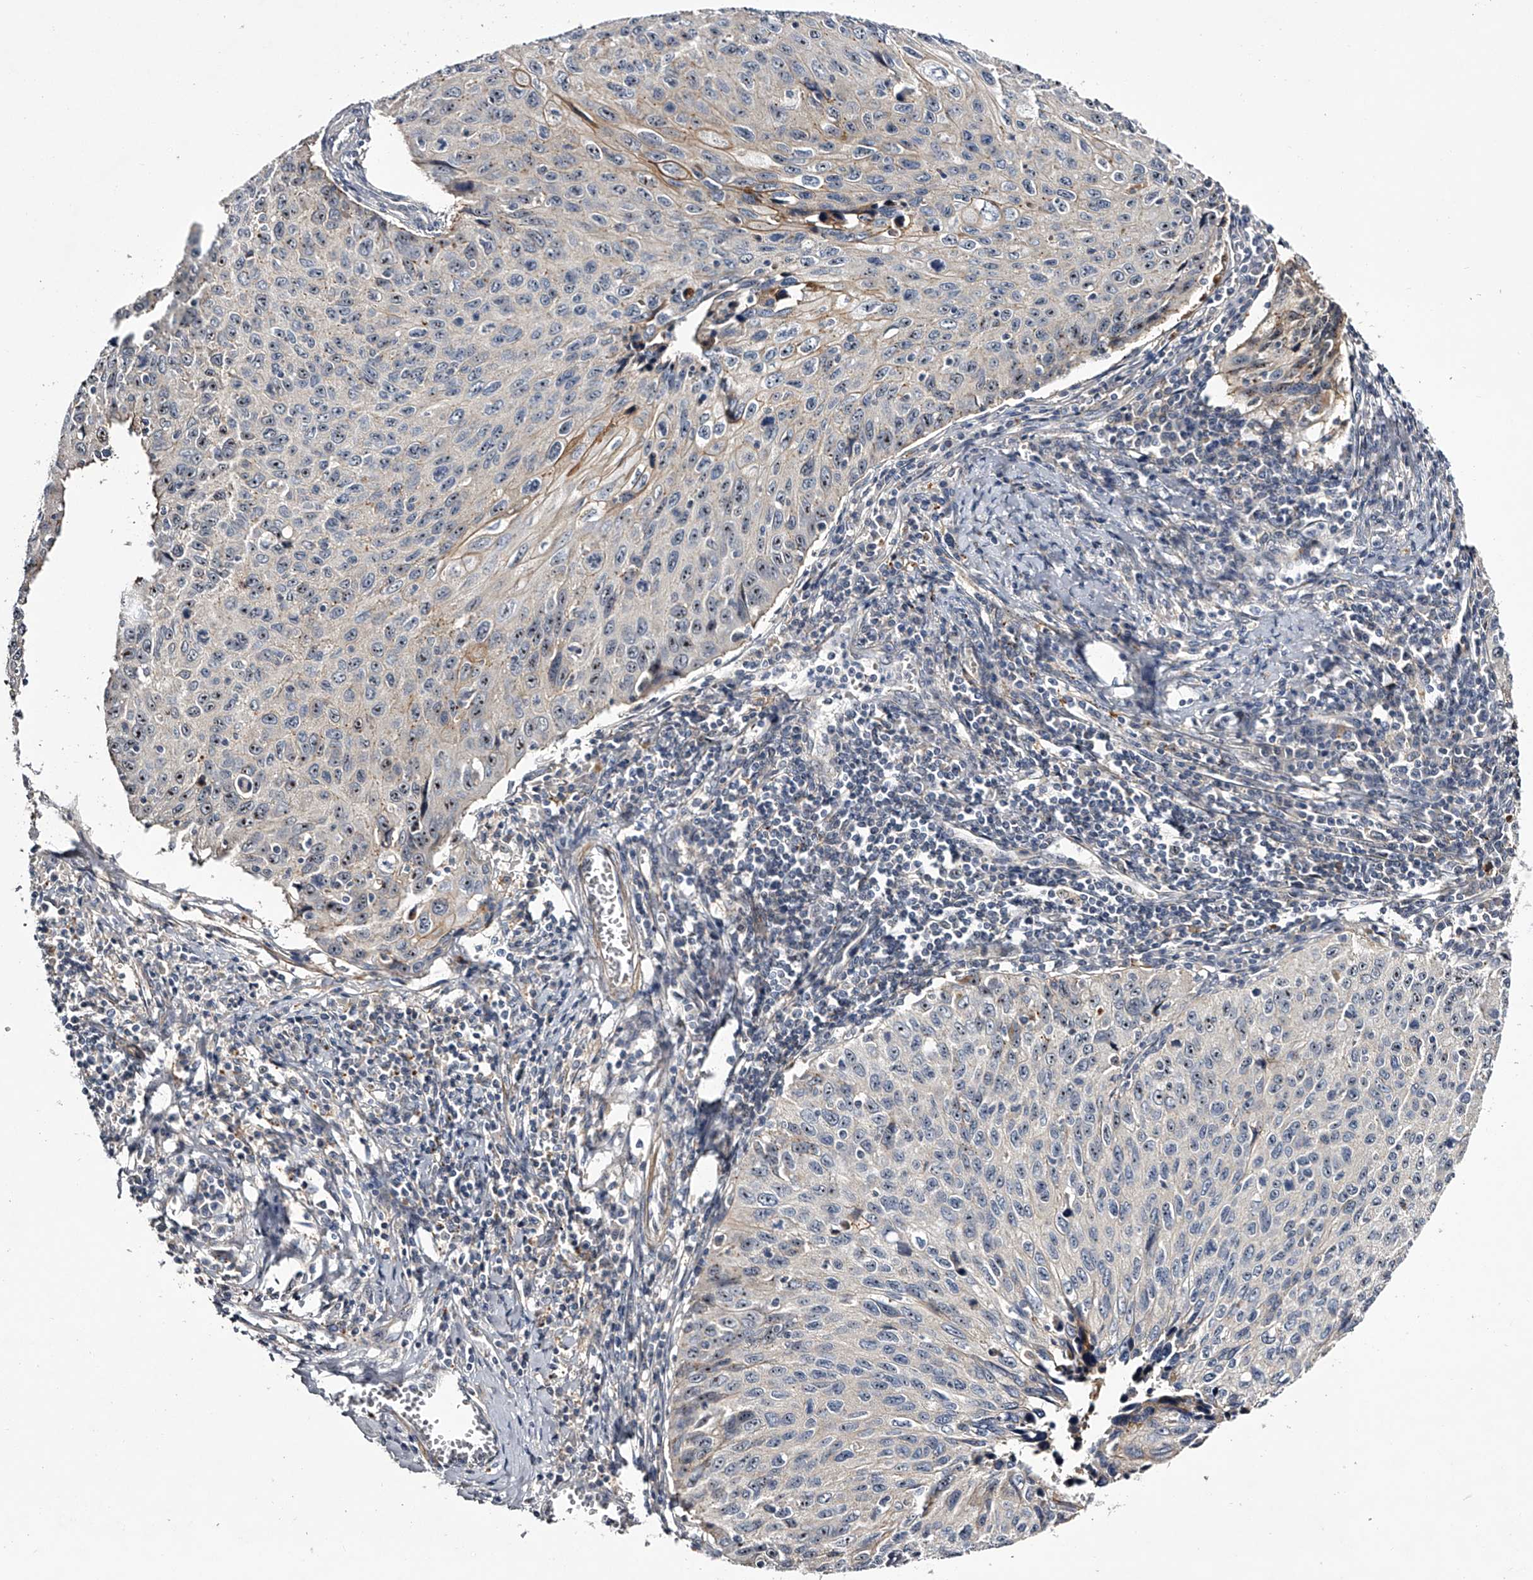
{"staining": {"intensity": "moderate", "quantity": "25%-75%", "location": "cytoplasmic/membranous,nuclear"}, "tissue": "cervical cancer", "cell_type": "Tumor cells", "image_type": "cancer", "snomed": [{"axis": "morphology", "description": "Squamous cell carcinoma, NOS"}, {"axis": "topography", "description": "Cervix"}], "caption": "The micrograph reveals a brown stain indicating the presence of a protein in the cytoplasmic/membranous and nuclear of tumor cells in squamous cell carcinoma (cervical).", "gene": "MDN1", "patient": {"sex": "female", "age": 53}}